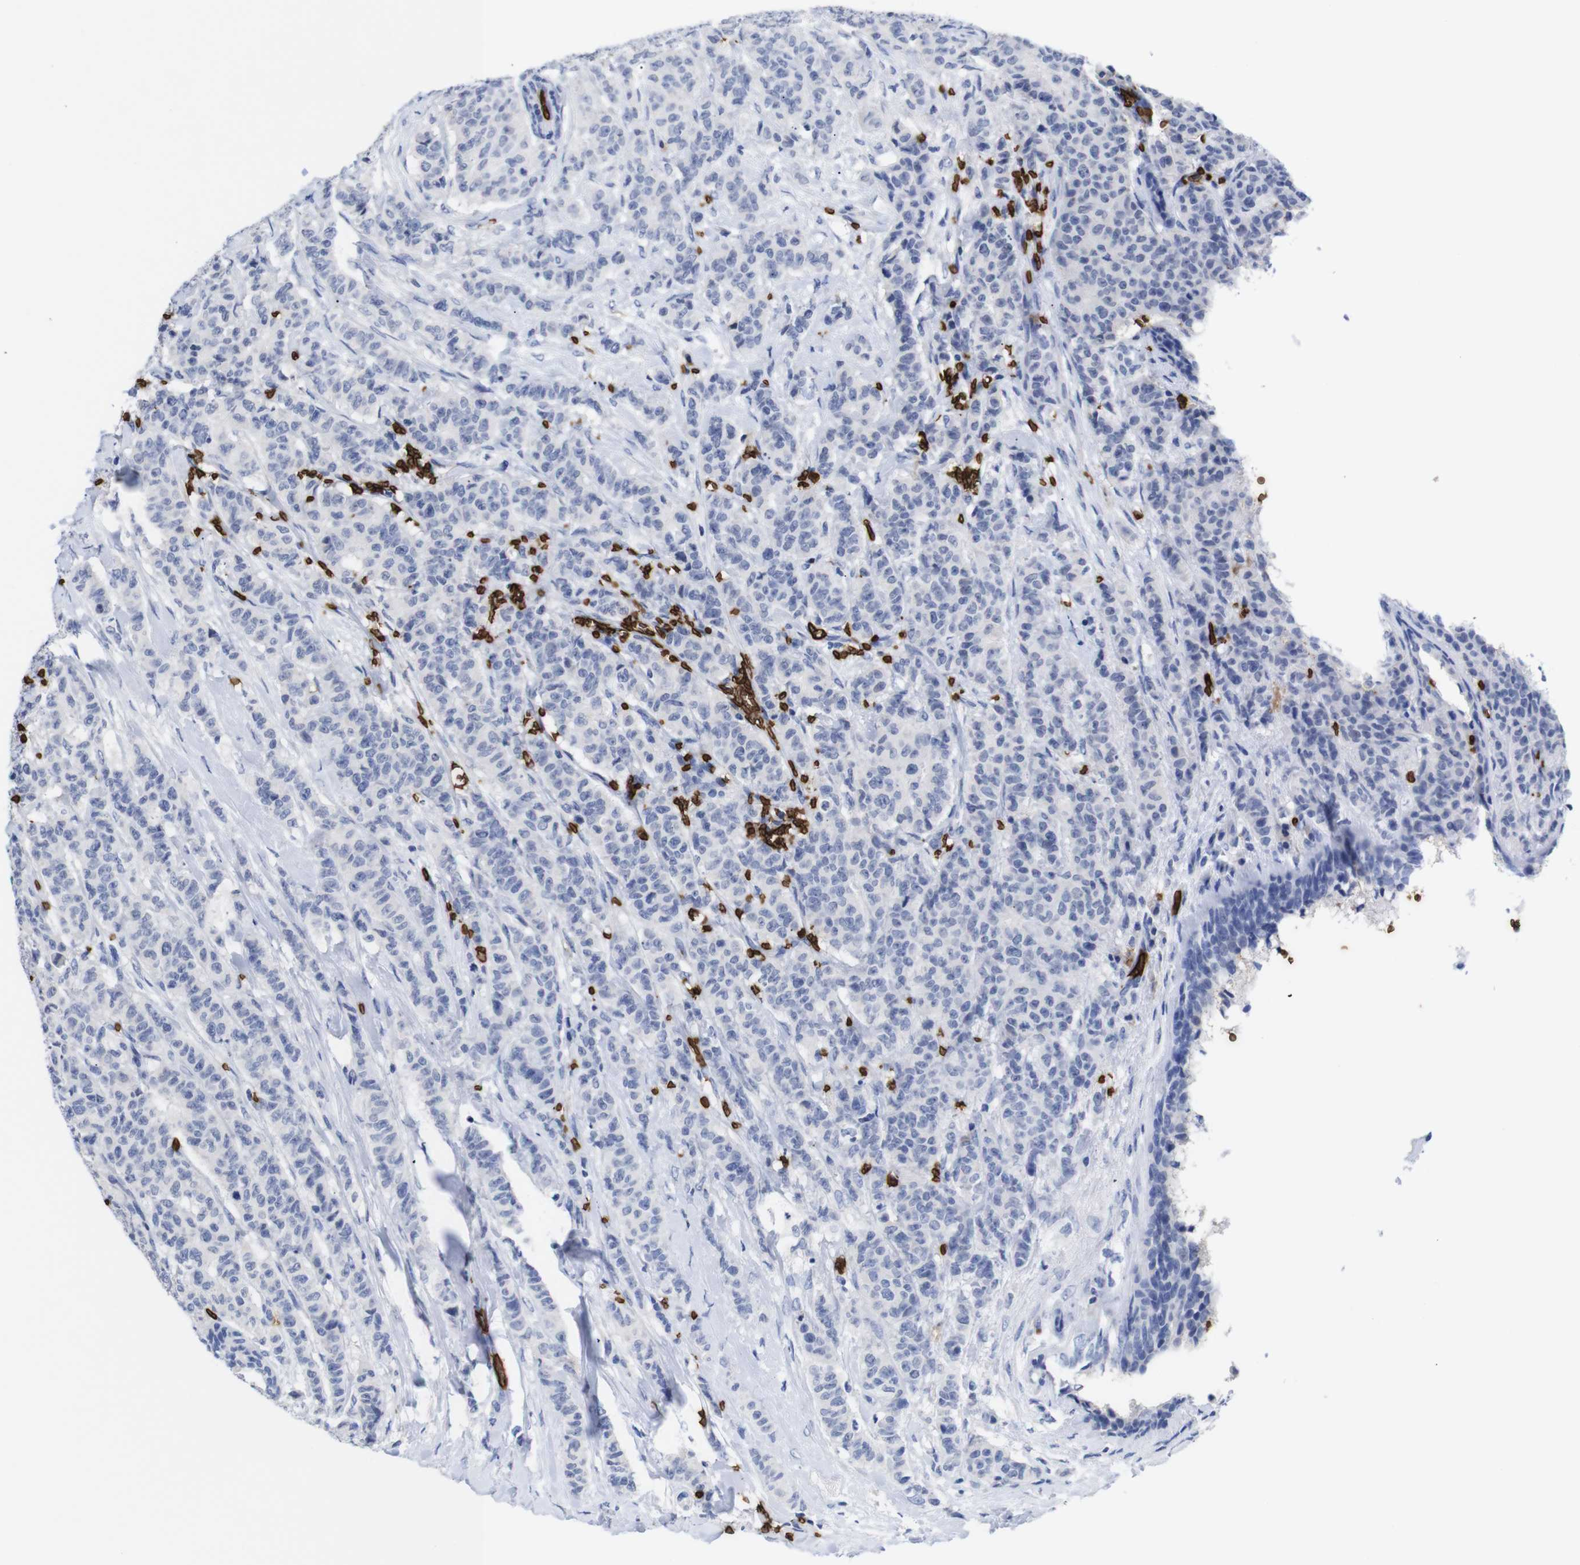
{"staining": {"intensity": "negative", "quantity": "none", "location": "none"}, "tissue": "breast cancer", "cell_type": "Tumor cells", "image_type": "cancer", "snomed": [{"axis": "morphology", "description": "Normal tissue, NOS"}, {"axis": "morphology", "description": "Duct carcinoma"}, {"axis": "topography", "description": "Breast"}], "caption": "An IHC photomicrograph of breast cancer is shown. There is no staining in tumor cells of breast cancer.", "gene": "S1PR2", "patient": {"sex": "female", "age": 40}}